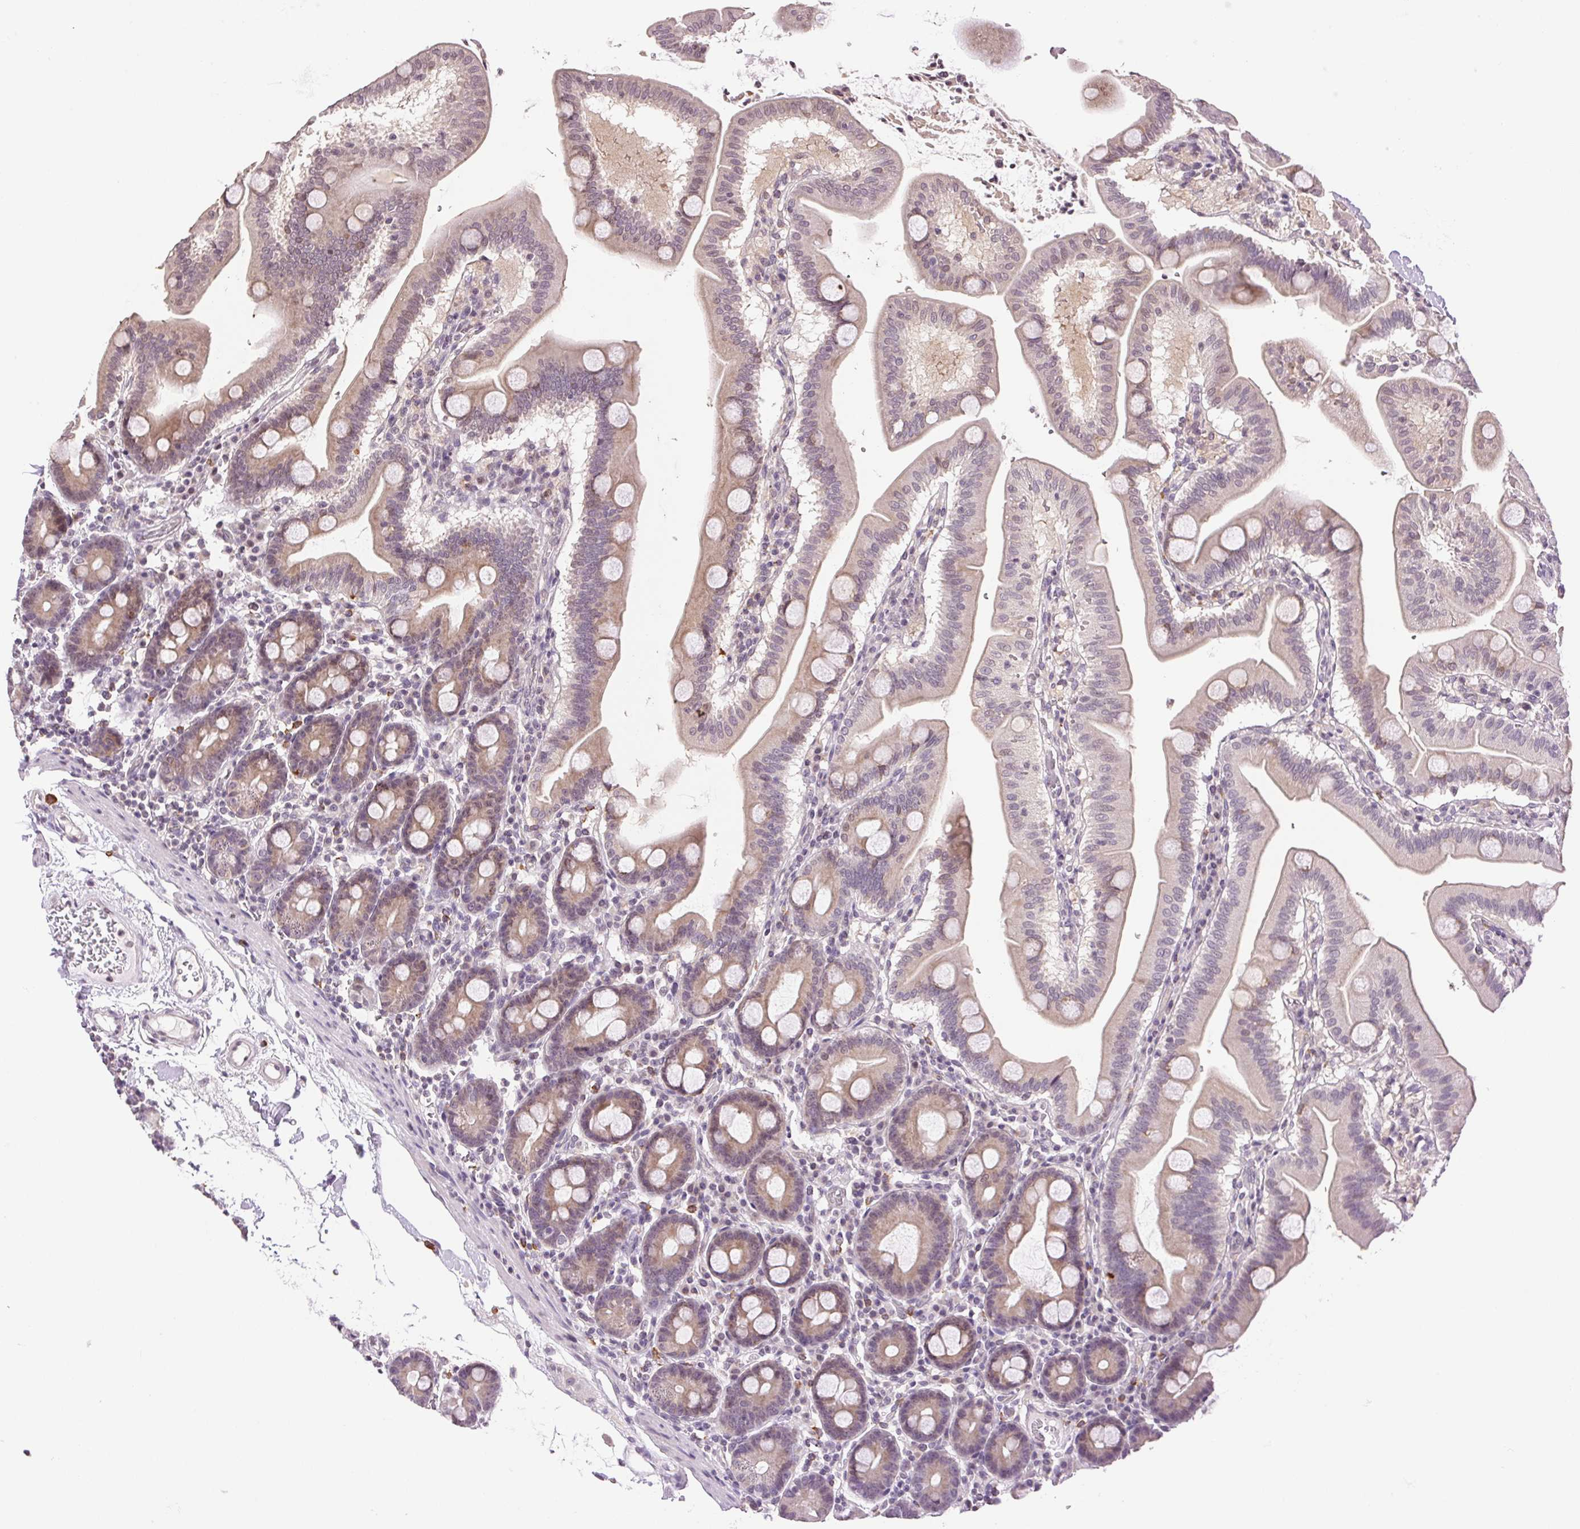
{"staining": {"intensity": "weak", "quantity": "25%-75%", "location": "cytoplasmic/membranous"}, "tissue": "duodenum", "cell_type": "Glandular cells", "image_type": "normal", "snomed": [{"axis": "morphology", "description": "Normal tissue, NOS"}, {"axis": "topography", "description": "Pancreas"}, {"axis": "topography", "description": "Duodenum"}], "caption": "Weak cytoplasmic/membranous protein staining is appreciated in approximately 25%-75% of glandular cells in duodenum.", "gene": "TNNT3", "patient": {"sex": "male", "age": 59}}